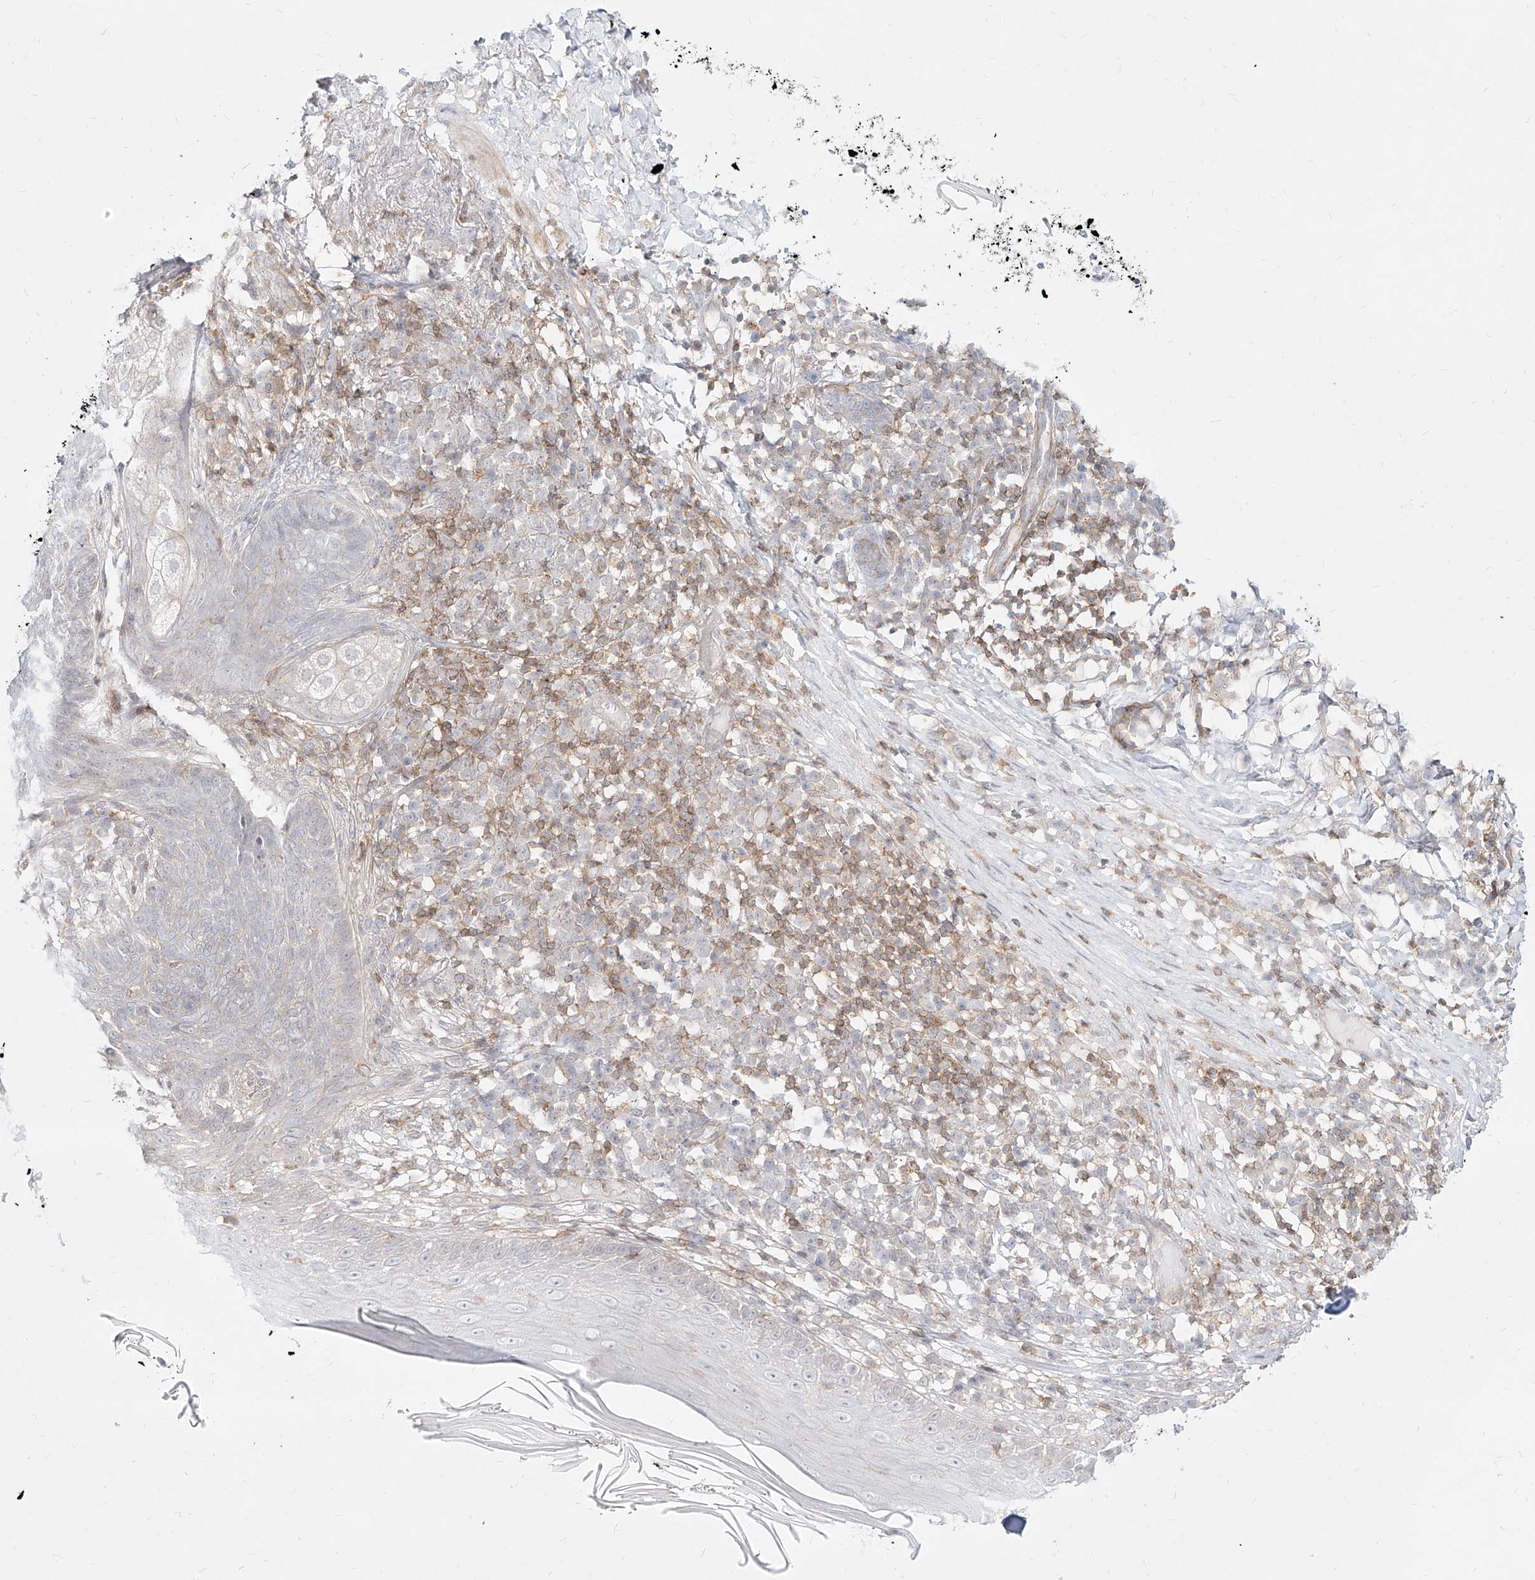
{"staining": {"intensity": "negative", "quantity": "none", "location": "none"}, "tissue": "skin cancer", "cell_type": "Tumor cells", "image_type": "cancer", "snomed": [{"axis": "morphology", "description": "Basal cell carcinoma"}, {"axis": "topography", "description": "Skin"}], "caption": "Image shows no significant protein staining in tumor cells of skin cancer (basal cell carcinoma).", "gene": "SLC2A12", "patient": {"sex": "male", "age": 85}}